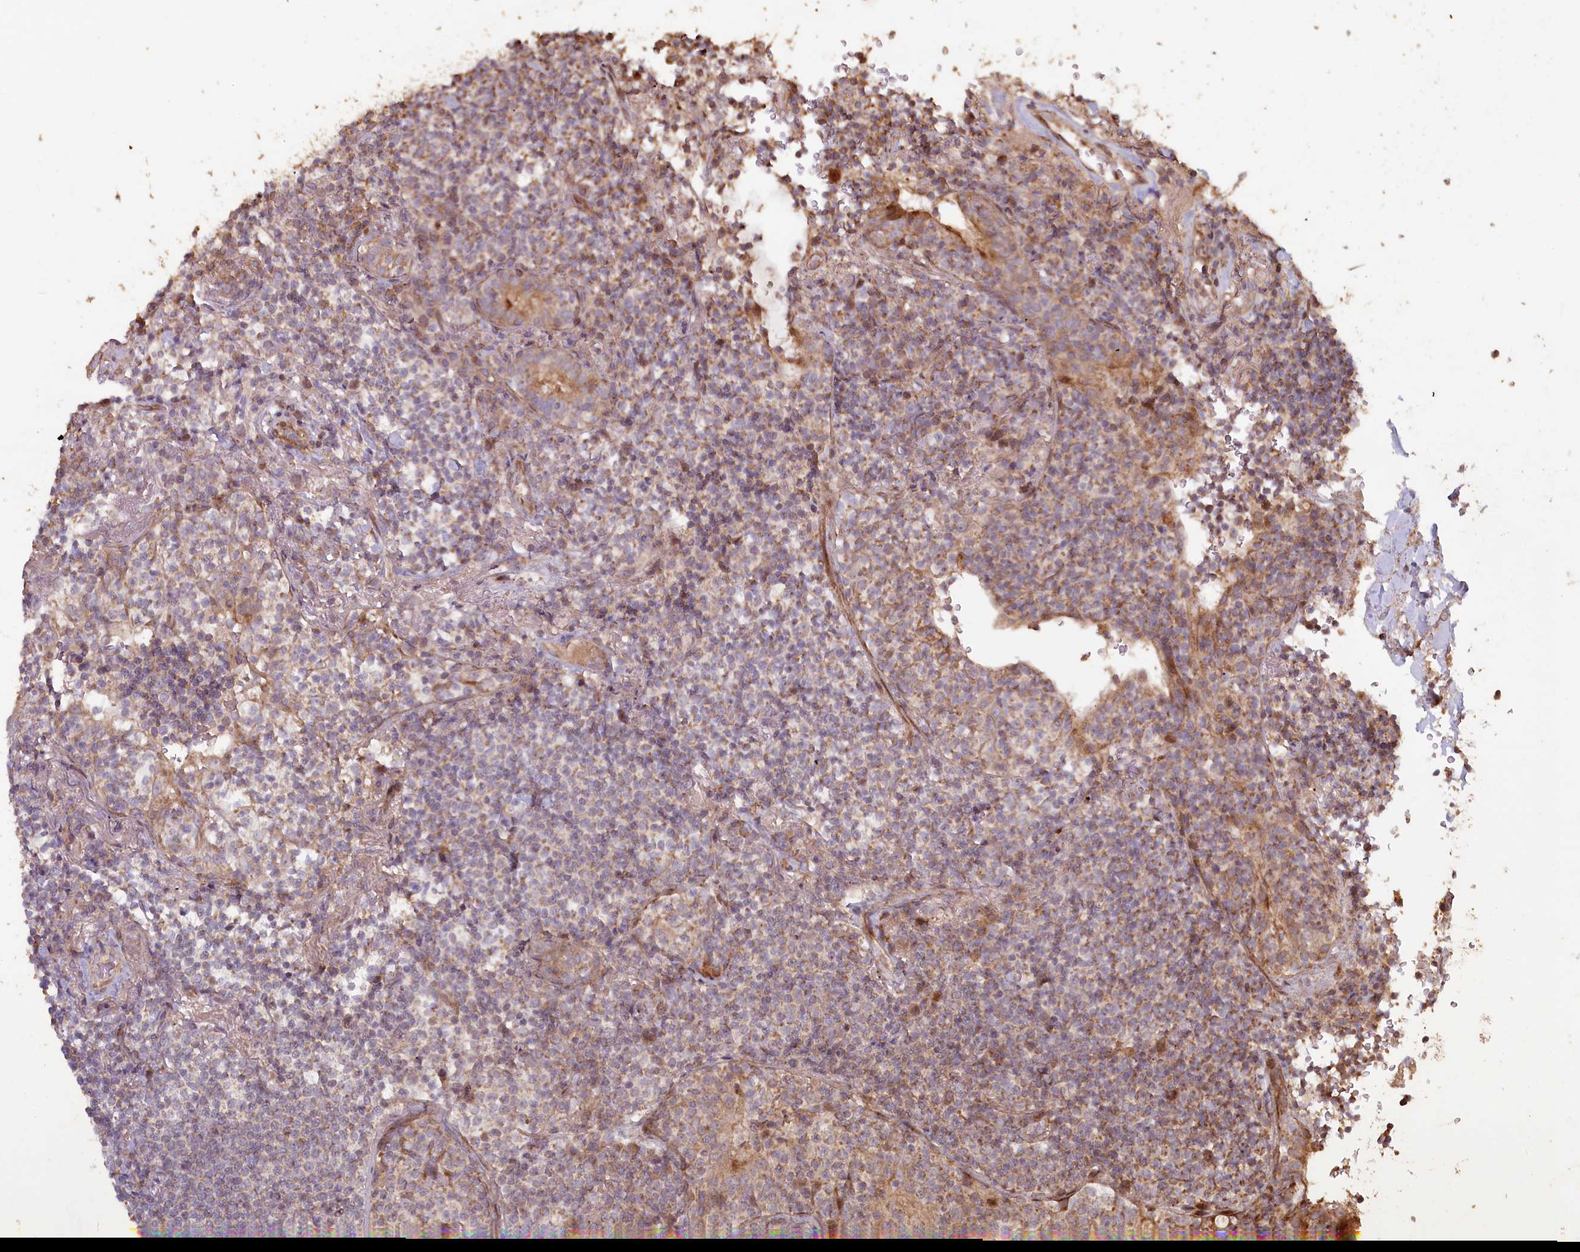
{"staining": {"intensity": "weak", "quantity": "25%-75%", "location": "cytoplasmic/membranous"}, "tissue": "lymphoma", "cell_type": "Tumor cells", "image_type": "cancer", "snomed": [{"axis": "morphology", "description": "Malignant lymphoma, non-Hodgkin's type, Low grade"}, {"axis": "topography", "description": "Lung"}], "caption": "A histopathology image of lymphoma stained for a protein demonstrates weak cytoplasmic/membranous brown staining in tumor cells.", "gene": "HAL", "patient": {"sex": "female", "age": 71}}